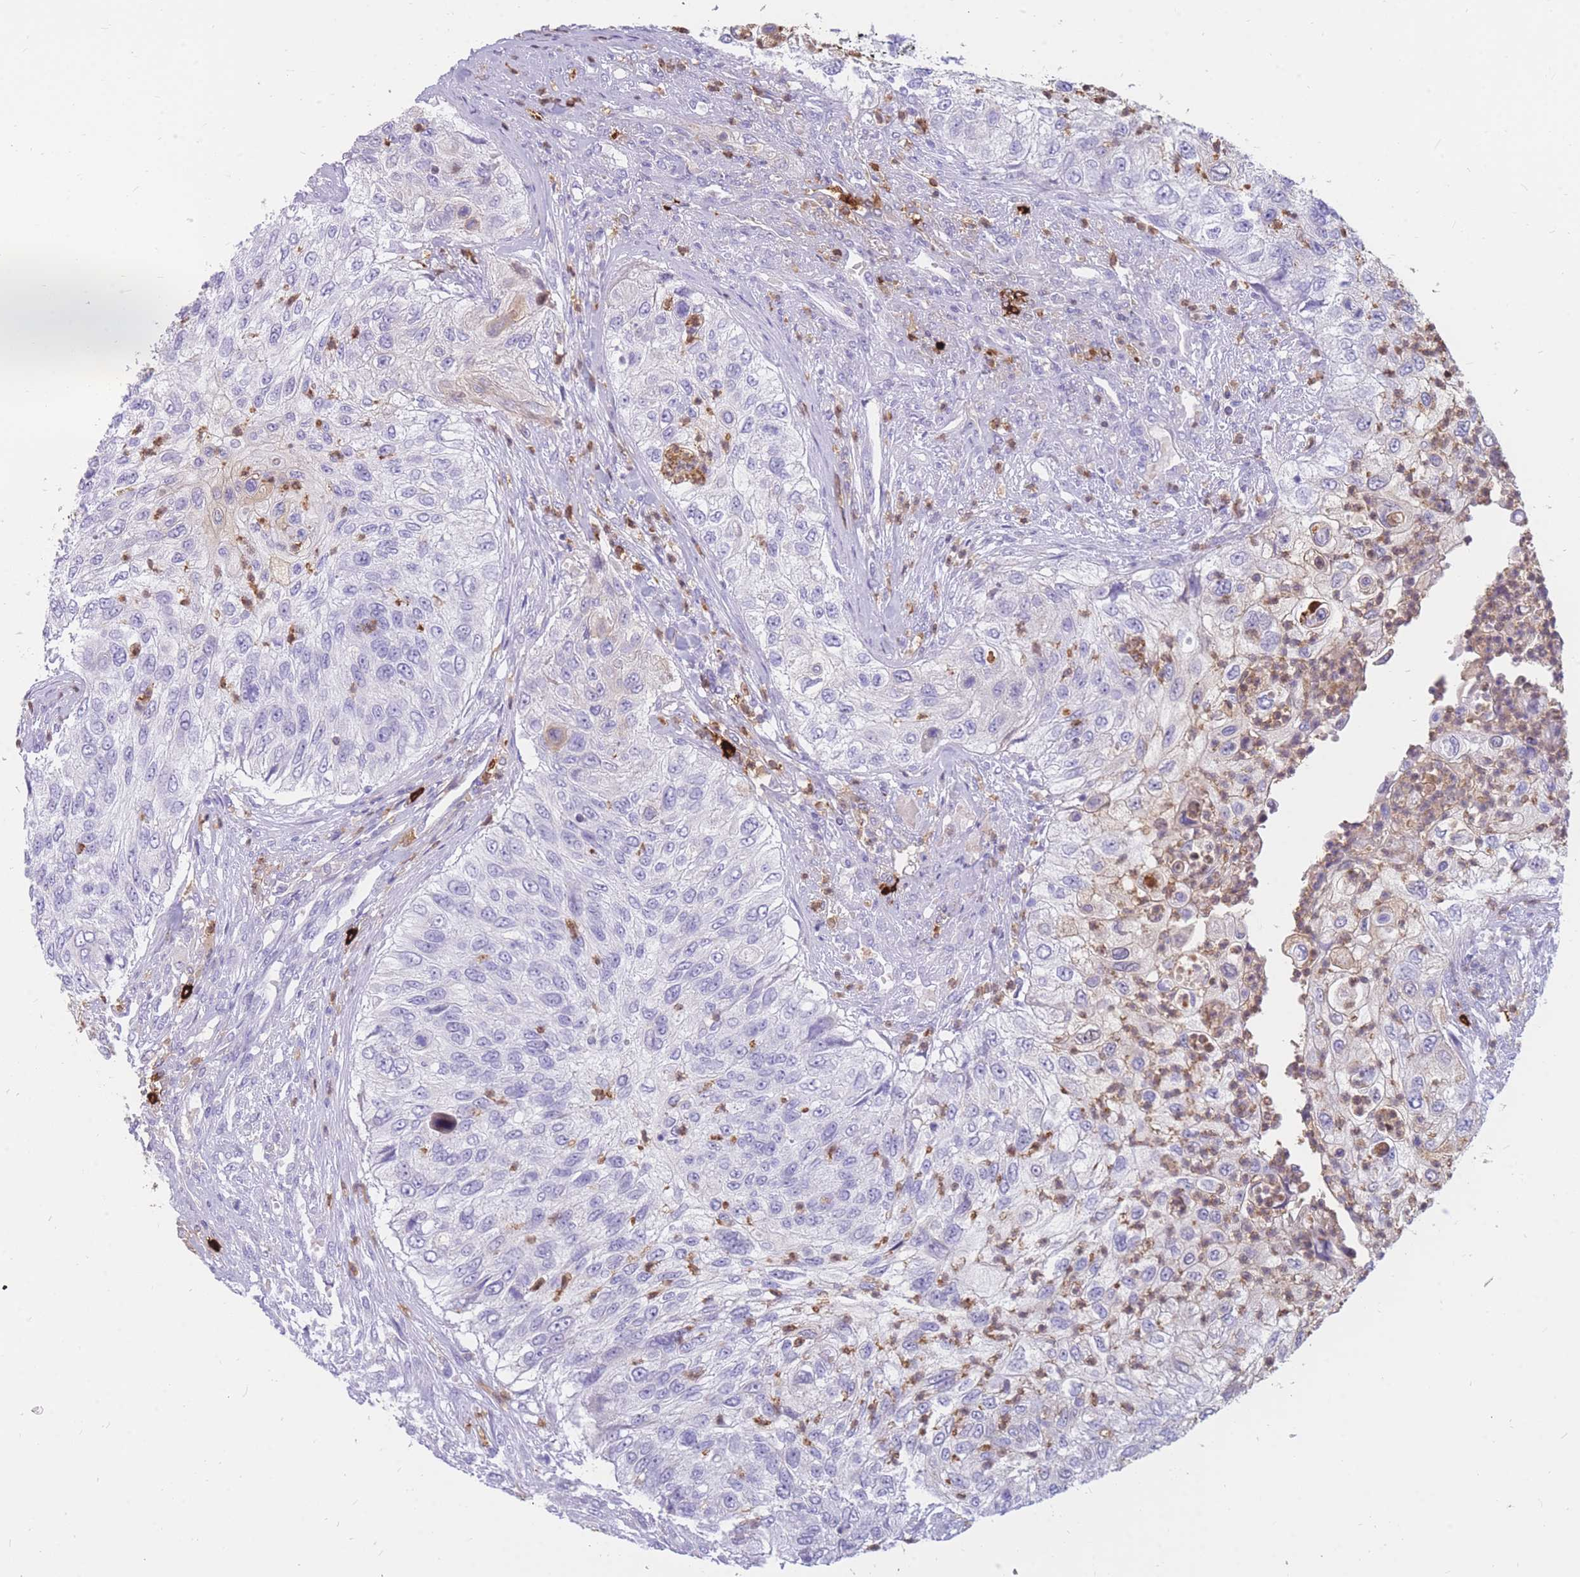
{"staining": {"intensity": "negative", "quantity": "none", "location": "none"}, "tissue": "urothelial cancer", "cell_type": "Tumor cells", "image_type": "cancer", "snomed": [{"axis": "morphology", "description": "Urothelial carcinoma, High grade"}, {"axis": "topography", "description": "Urinary bladder"}], "caption": "Tumor cells are negative for brown protein staining in urothelial carcinoma (high-grade).", "gene": "TPSAB1", "patient": {"sex": "female", "age": 60}}